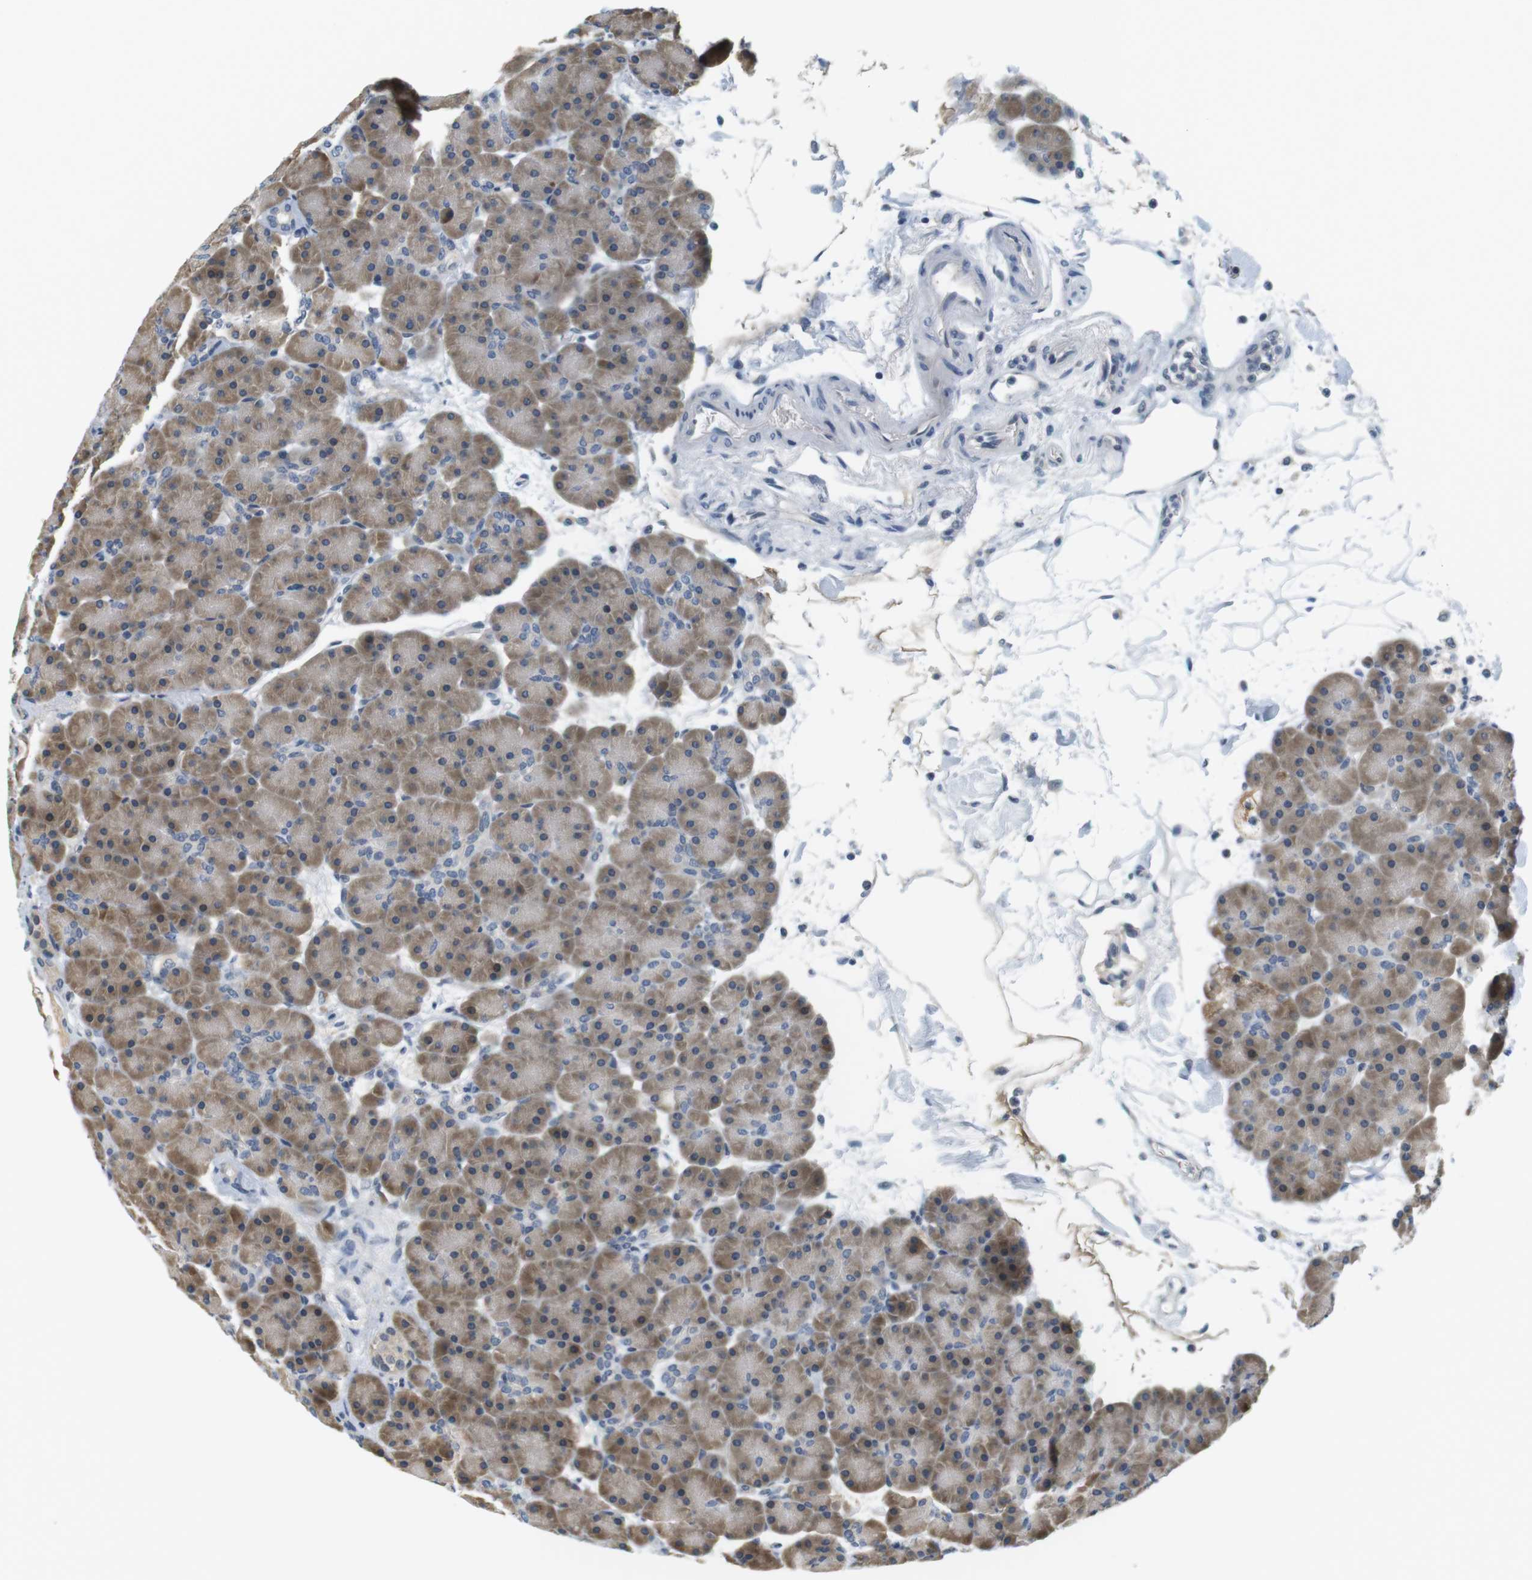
{"staining": {"intensity": "moderate", "quantity": ">75%", "location": "cytoplasmic/membranous"}, "tissue": "pancreas", "cell_type": "Exocrine glandular cells", "image_type": "normal", "snomed": [{"axis": "morphology", "description": "Normal tissue, NOS"}, {"axis": "topography", "description": "Pancreas"}], "caption": "A photomicrograph showing moderate cytoplasmic/membranous positivity in approximately >75% of exocrine glandular cells in unremarkable pancreas, as visualized by brown immunohistochemical staining.", "gene": "WNT7A", "patient": {"sex": "male", "age": 66}}